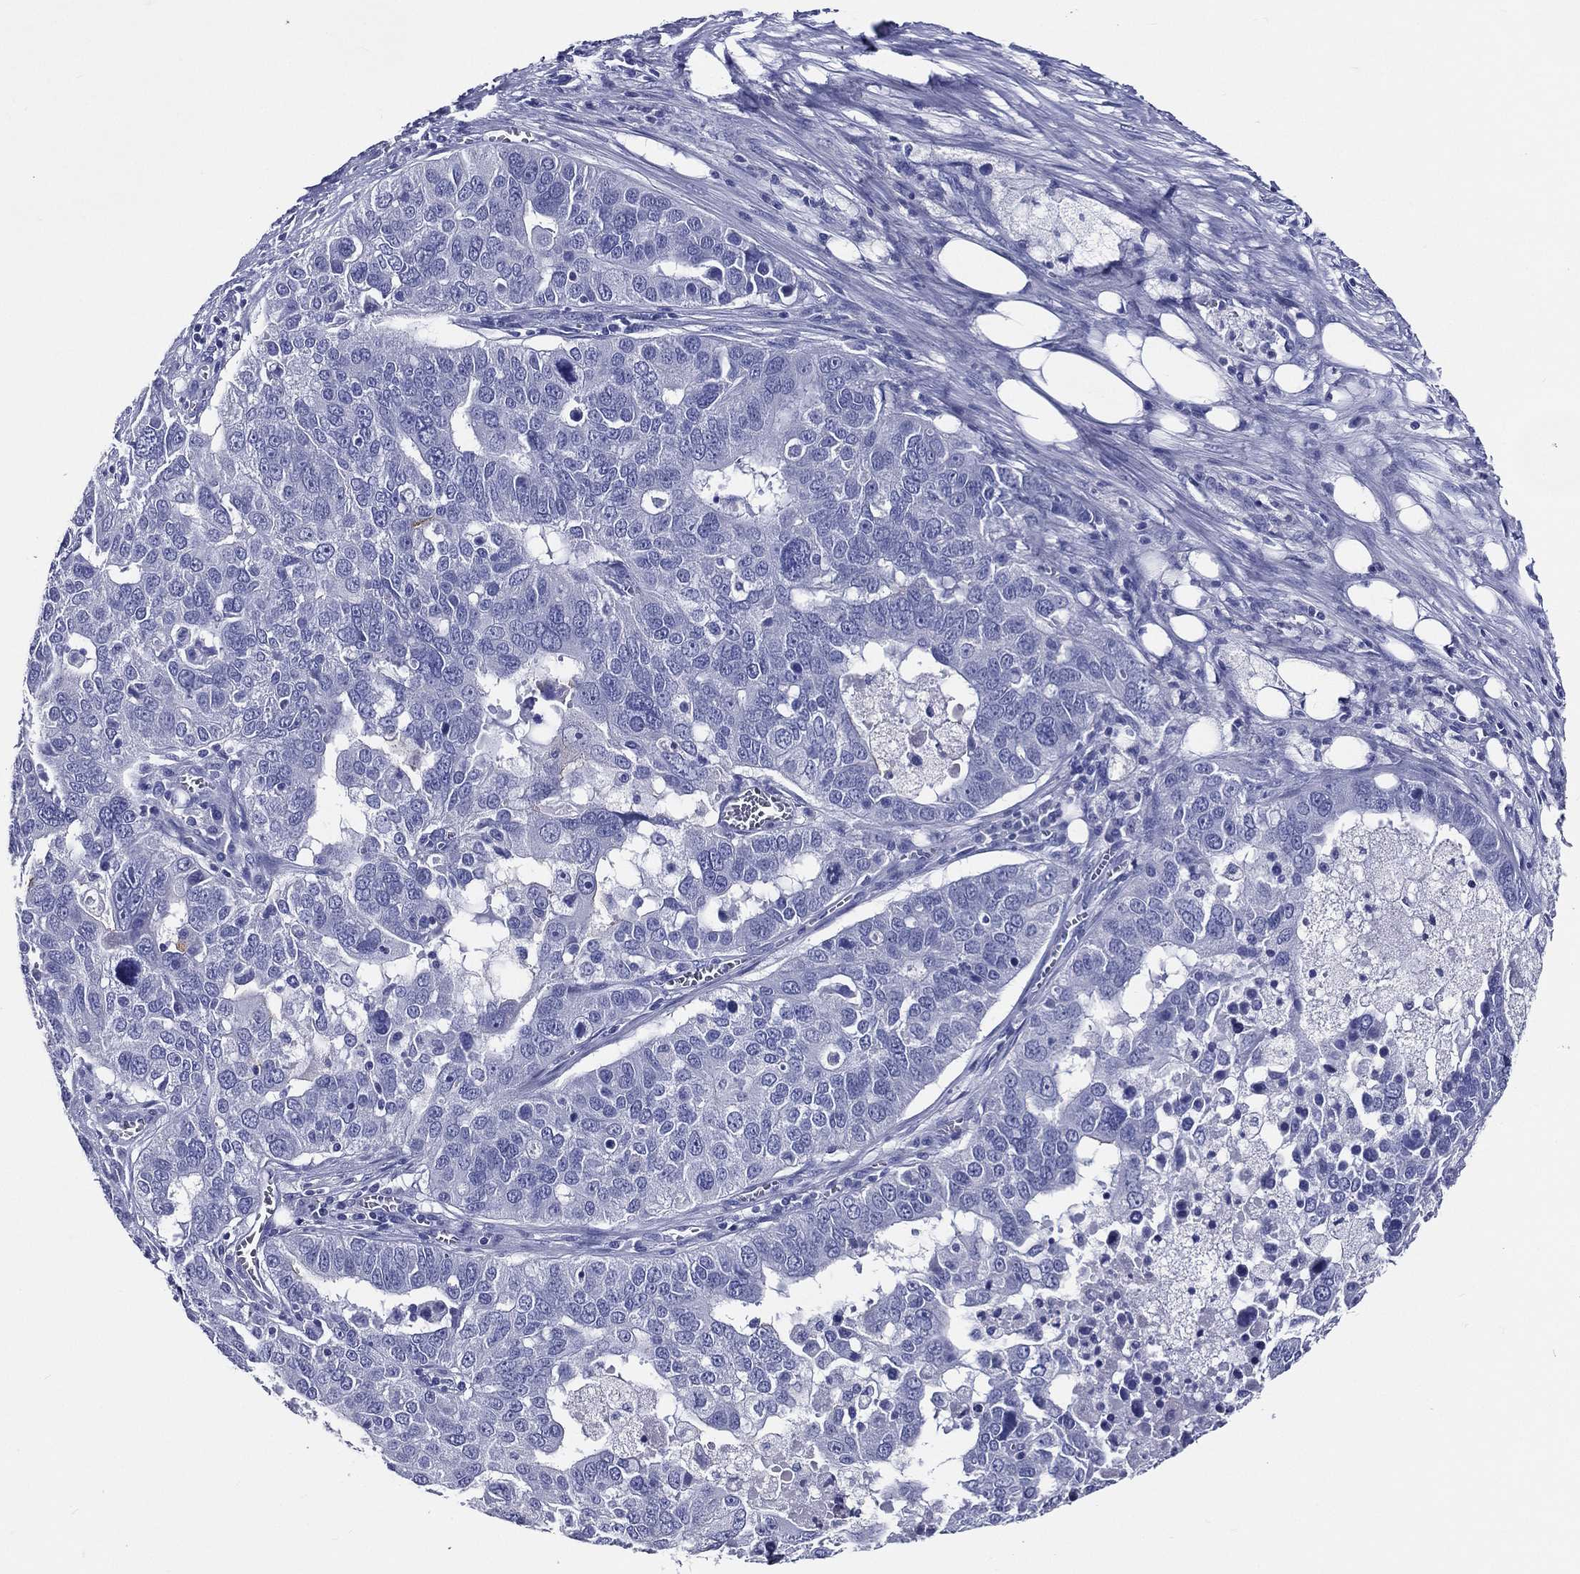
{"staining": {"intensity": "negative", "quantity": "none", "location": "none"}, "tissue": "ovarian cancer", "cell_type": "Tumor cells", "image_type": "cancer", "snomed": [{"axis": "morphology", "description": "Carcinoma, endometroid"}, {"axis": "topography", "description": "Soft tissue"}, {"axis": "topography", "description": "Ovary"}], "caption": "The immunohistochemistry histopathology image has no significant expression in tumor cells of endometroid carcinoma (ovarian) tissue.", "gene": "ACE2", "patient": {"sex": "female", "age": 52}}